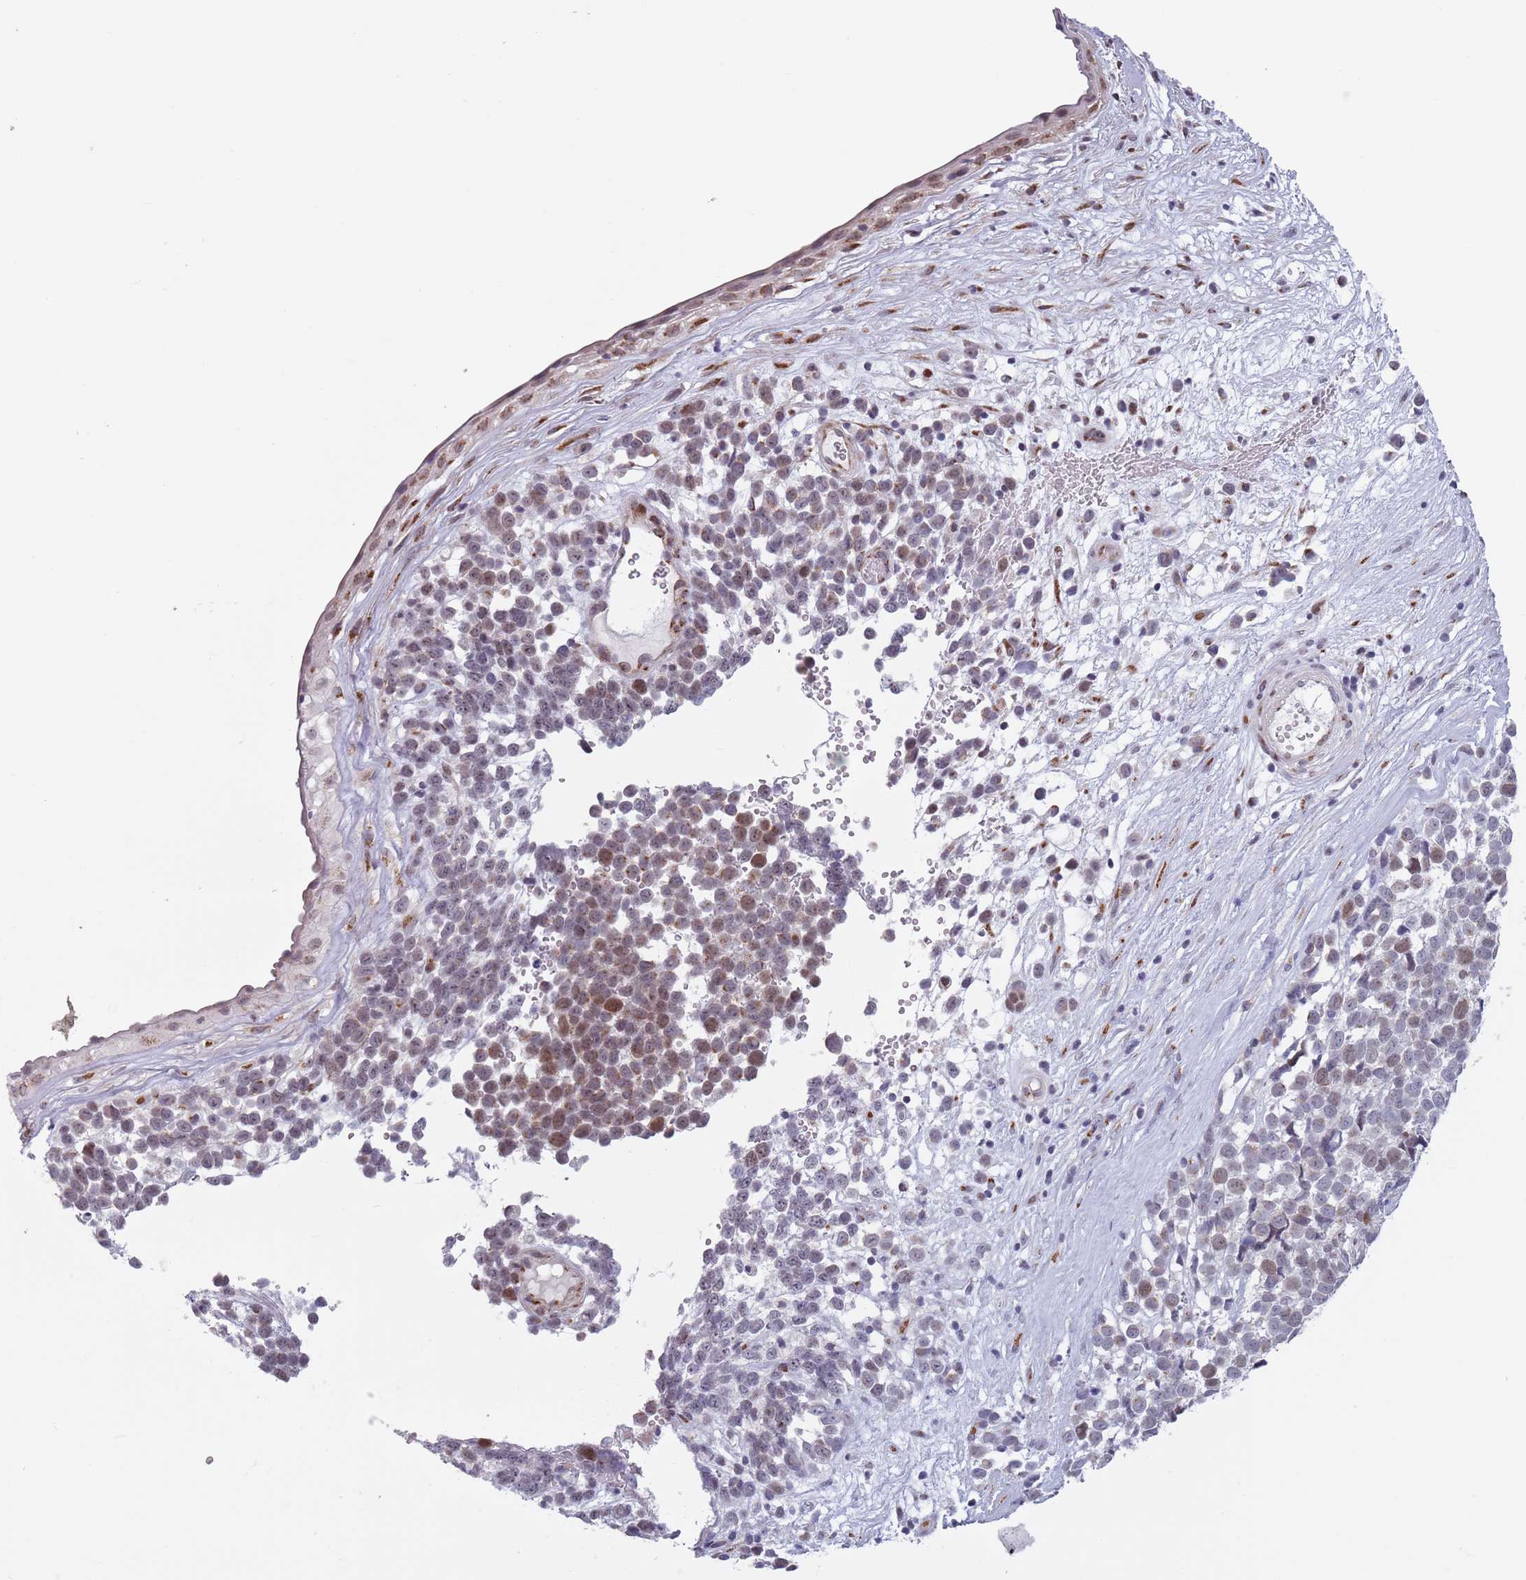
{"staining": {"intensity": "moderate", "quantity": "25%-75%", "location": "cytoplasmic/membranous,nuclear"}, "tissue": "melanoma", "cell_type": "Tumor cells", "image_type": "cancer", "snomed": [{"axis": "morphology", "description": "Malignant melanoma, NOS"}, {"axis": "topography", "description": "Nose, NOS"}], "caption": "Tumor cells demonstrate medium levels of moderate cytoplasmic/membranous and nuclear staining in approximately 25%-75% of cells in malignant melanoma.", "gene": "ZKSCAN2", "patient": {"sex": "female", "age": 48}}